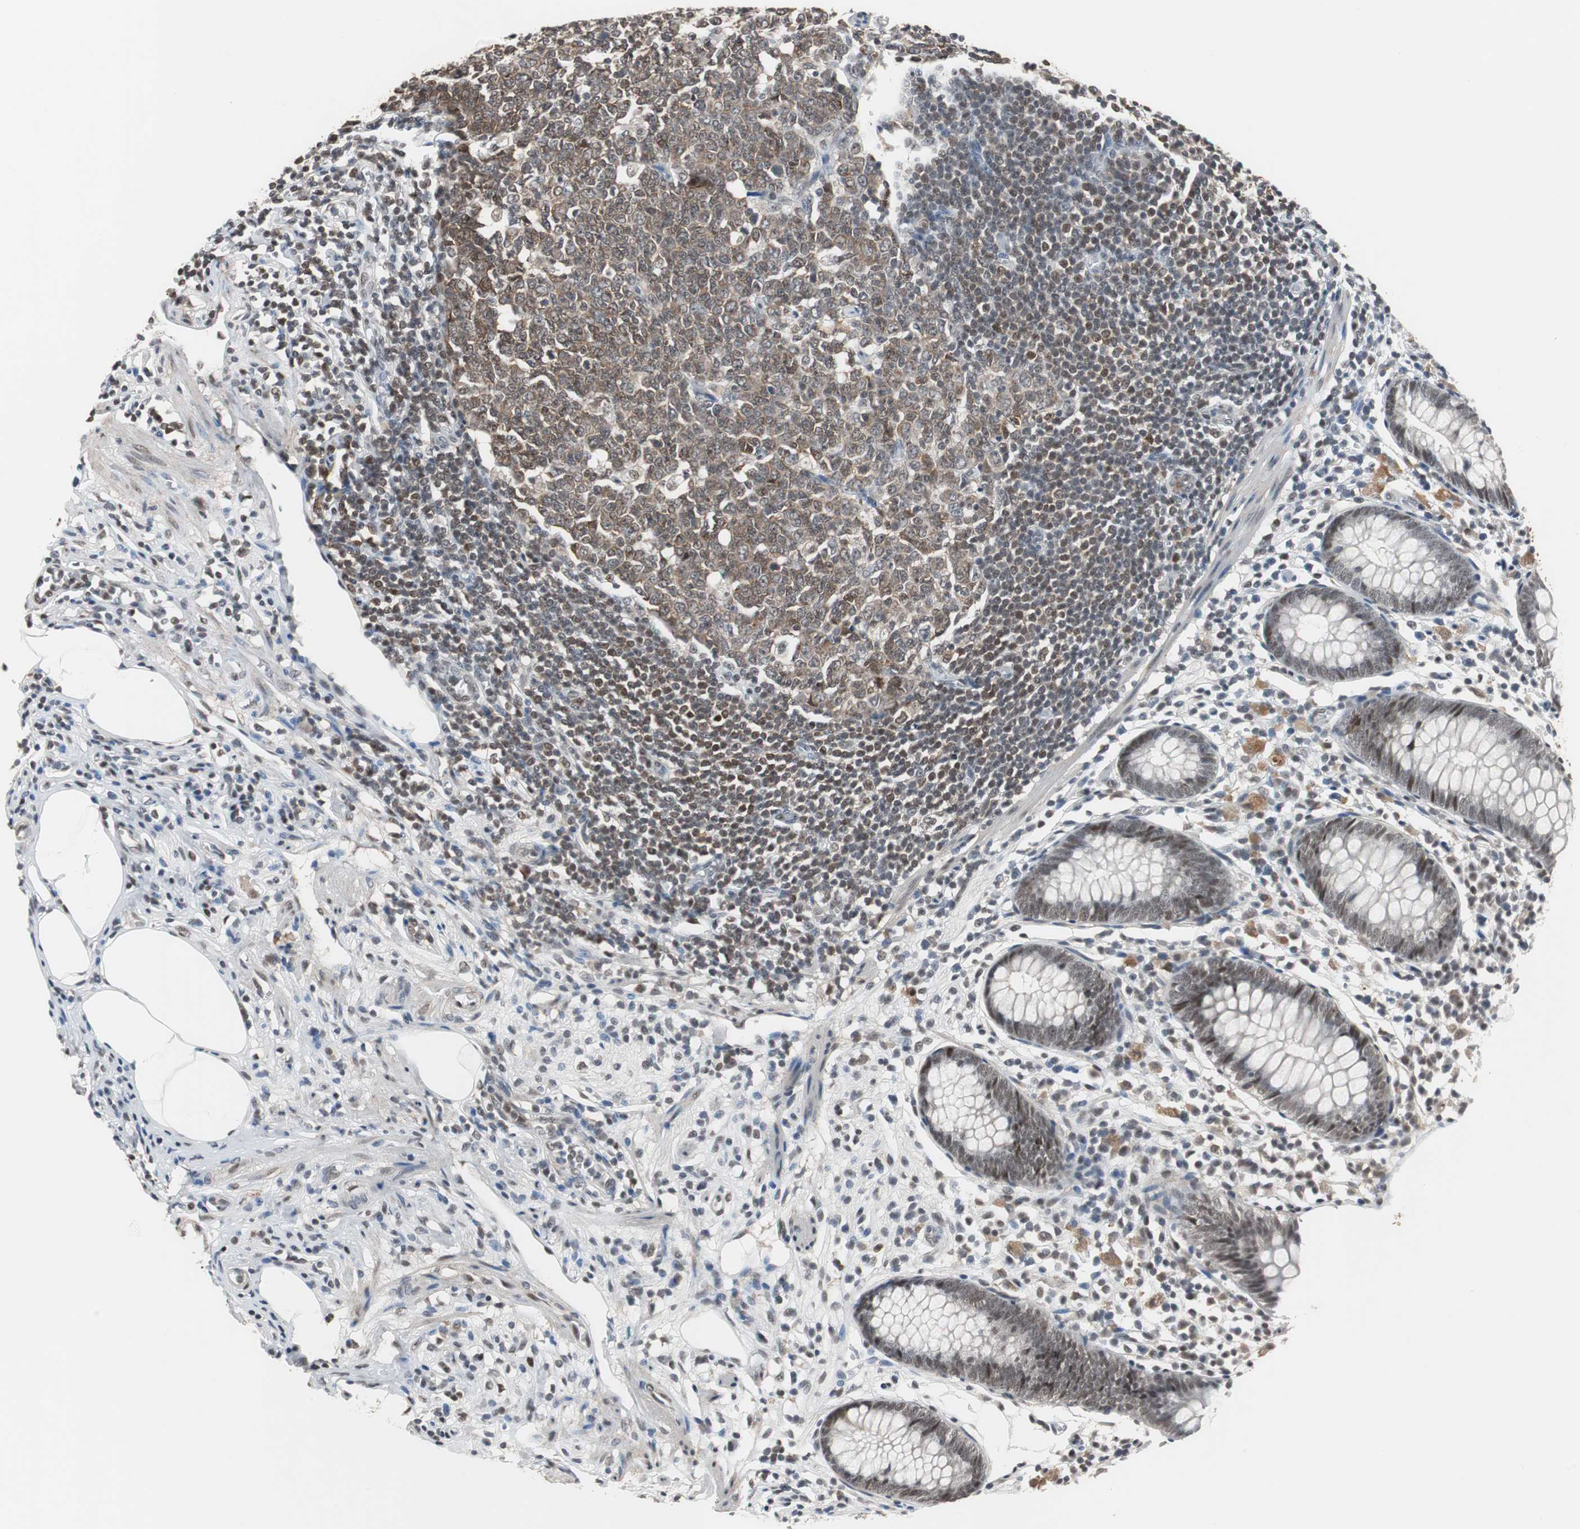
{"staining": {"intensity": "moderate", "quantity": ">75%", "location": "nuclear"}, "tissue": "appendix", "cell_type": "Glandular cells", "image_type": "normal", "snomed": [{"axis": "morphology", "description": "Normal tissue, NOS"}, {"axis": "topography", "description": "Appendix"}], "caption": "Immunohistochemical staining of normal appendix reveals >75% levels of moderate nuclear protein expression in approximately >75% of glandular cells. The staining was performed using DAB, with brown indicating positive protein expression. Nuclei are stained blue with hematoxylin.", "gene": "TAF7", "patient": {"sex": "male", "age": 38}}